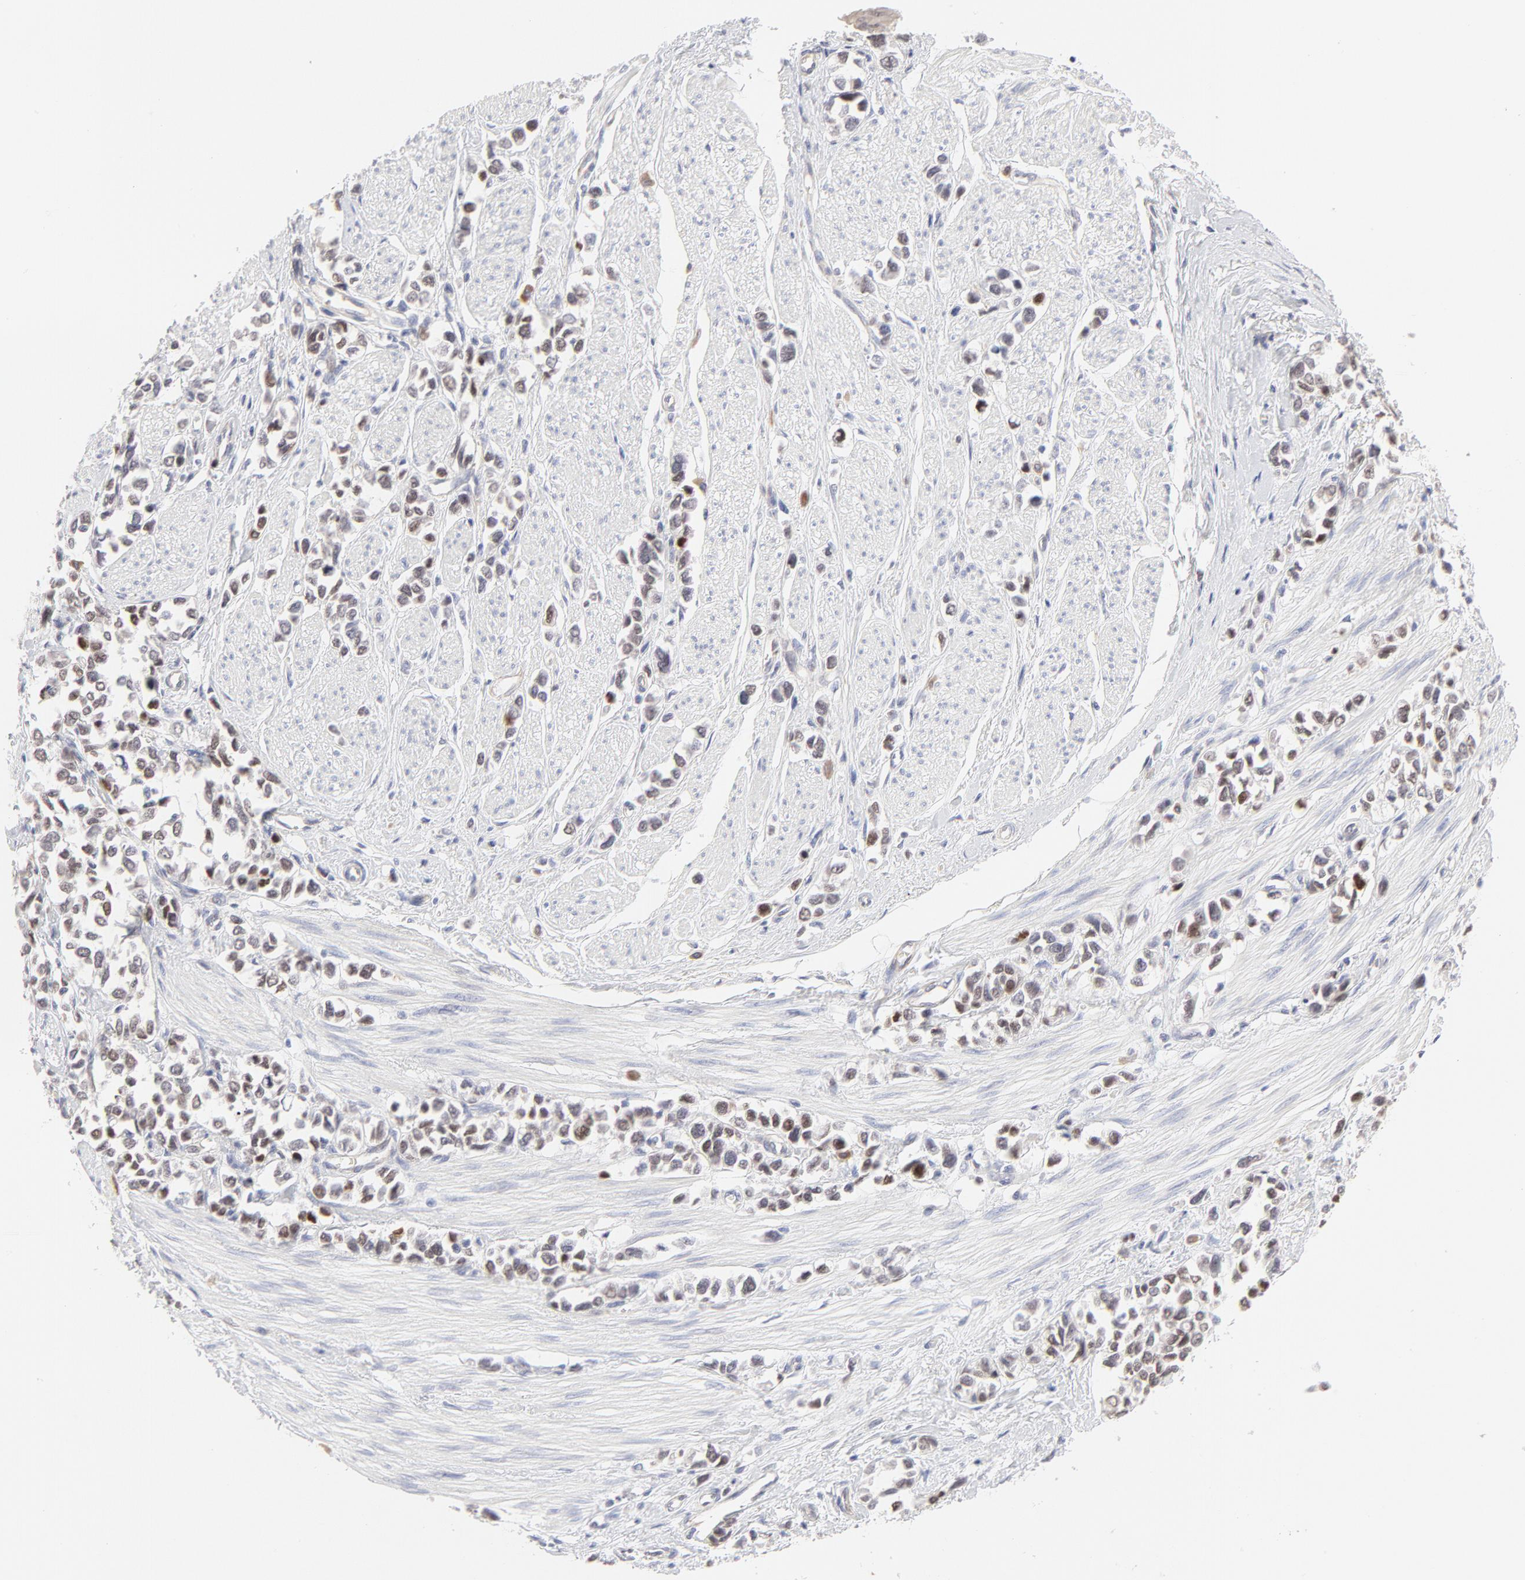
{"staining": {"intensity": "weak", "quantity": "25%-75%", "location": "nuclear"}, "tissue": "stomach cancer", "cell_type": "Tumor cells", "image_type": "cancer", "snomed": [{"axis": "morphology", "description": "Adenocarcinoma, NOS"}, {"axis": "topography", "description": "Stomach, upper"}], "caption": "Immunohistochemical staining of human stomach cancer shows low levels of weak nuclear staining in about 25%-75% of tumor cells.", "gene": "ELF3", "patient": {"sex": "male", "age": 76}}